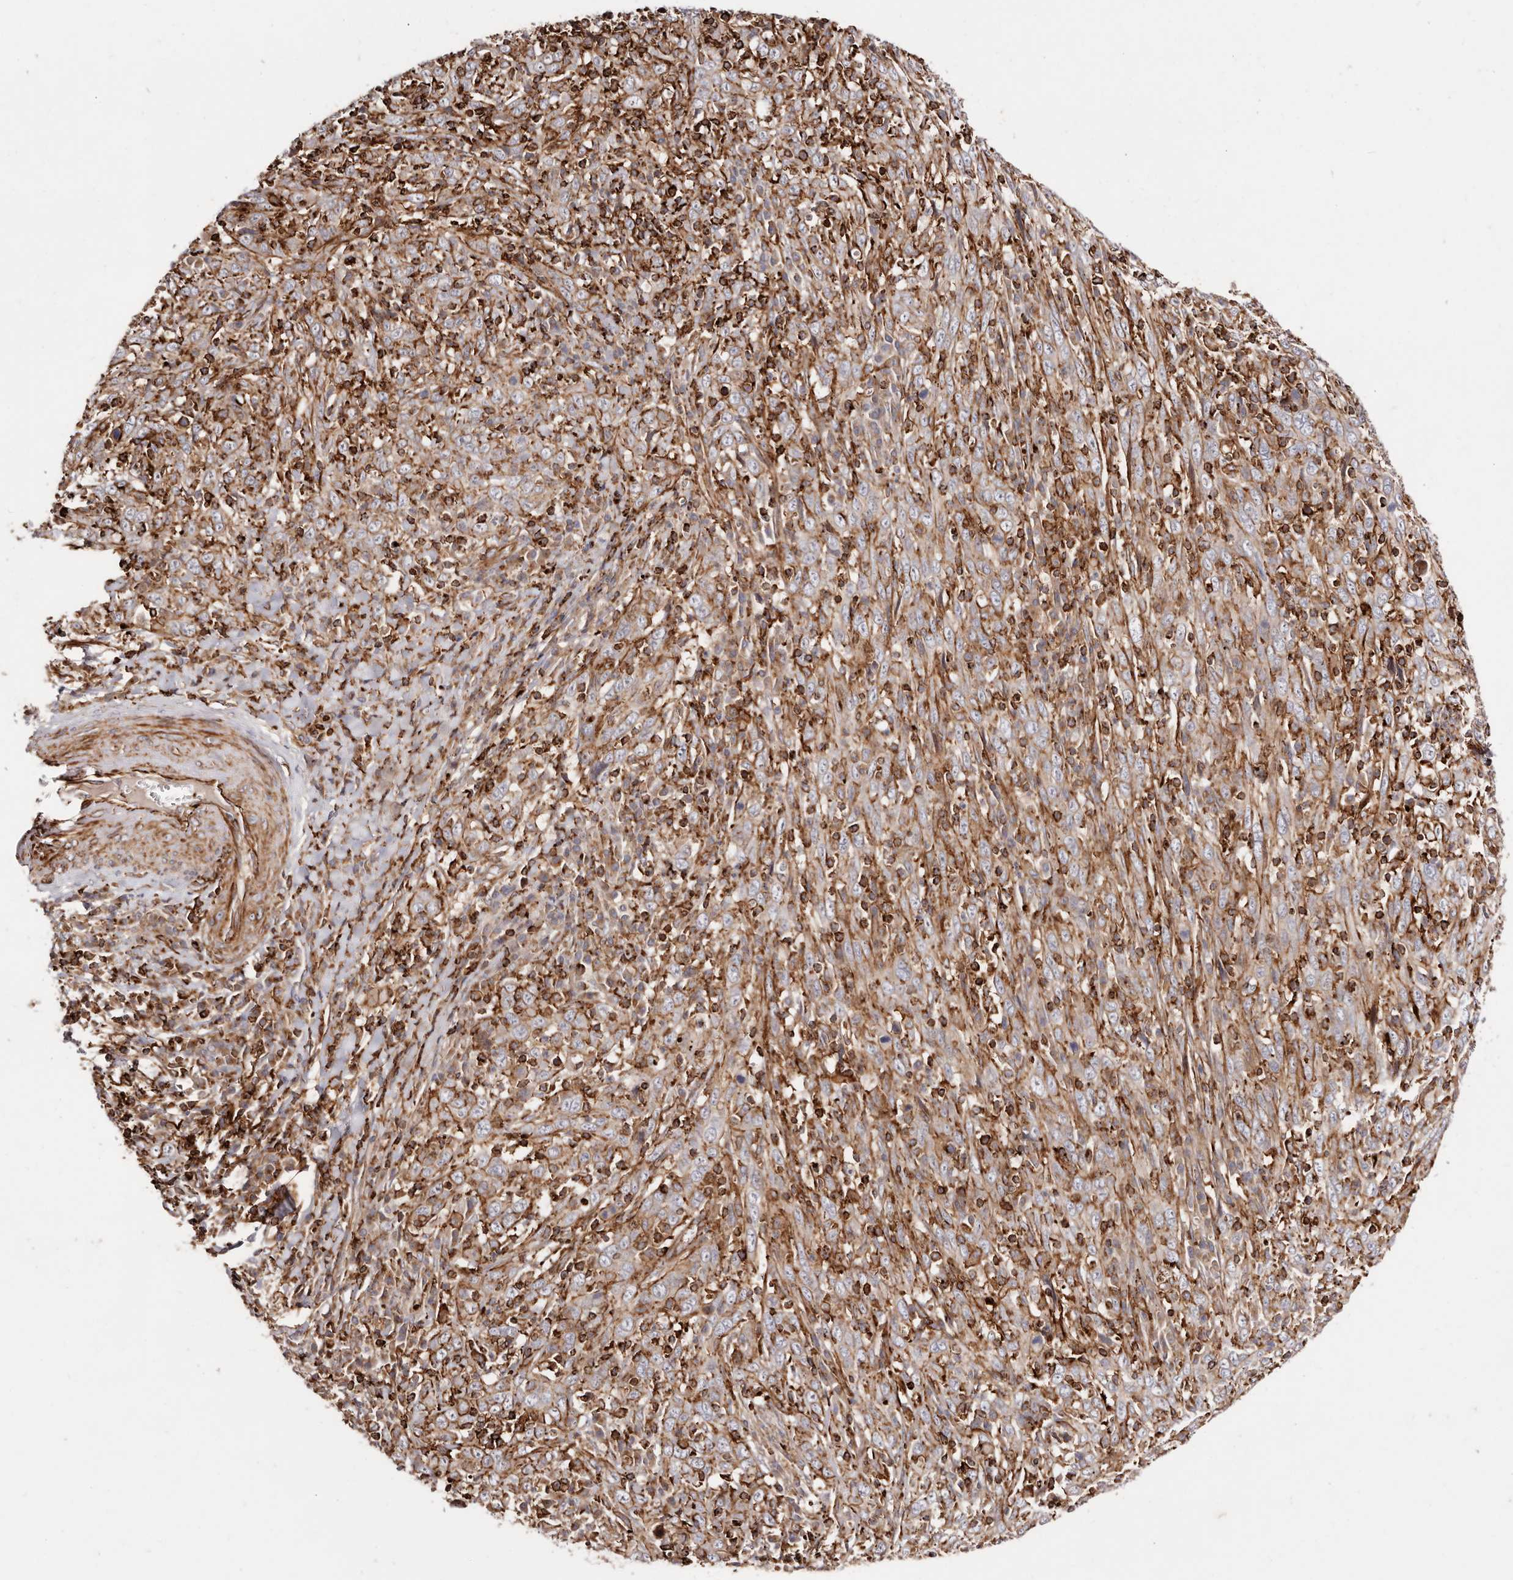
{"staining": {"intensity": "weak", "quantity": "25%-75%", "location": "cytoplasmic/membranous"}, "tissue": "cervical cancer", "cell_type": "Tumor cells", "image_type": "cancer", "snomed": [{"axis": "morphology", "description": "Squamous cell carcinoma, NOS"}, {"axis": "topography", "description": "Cervix"}], "caption": "Immunohistochemical staining of squamous cell carcinoma (cervical) reveals low levels of weak cytoplasmic/membranous protein staining in approximately 25%-75% of tumor cells.", "gene": "PTPN22", "patient": {"sex": "female", "age": 46}}